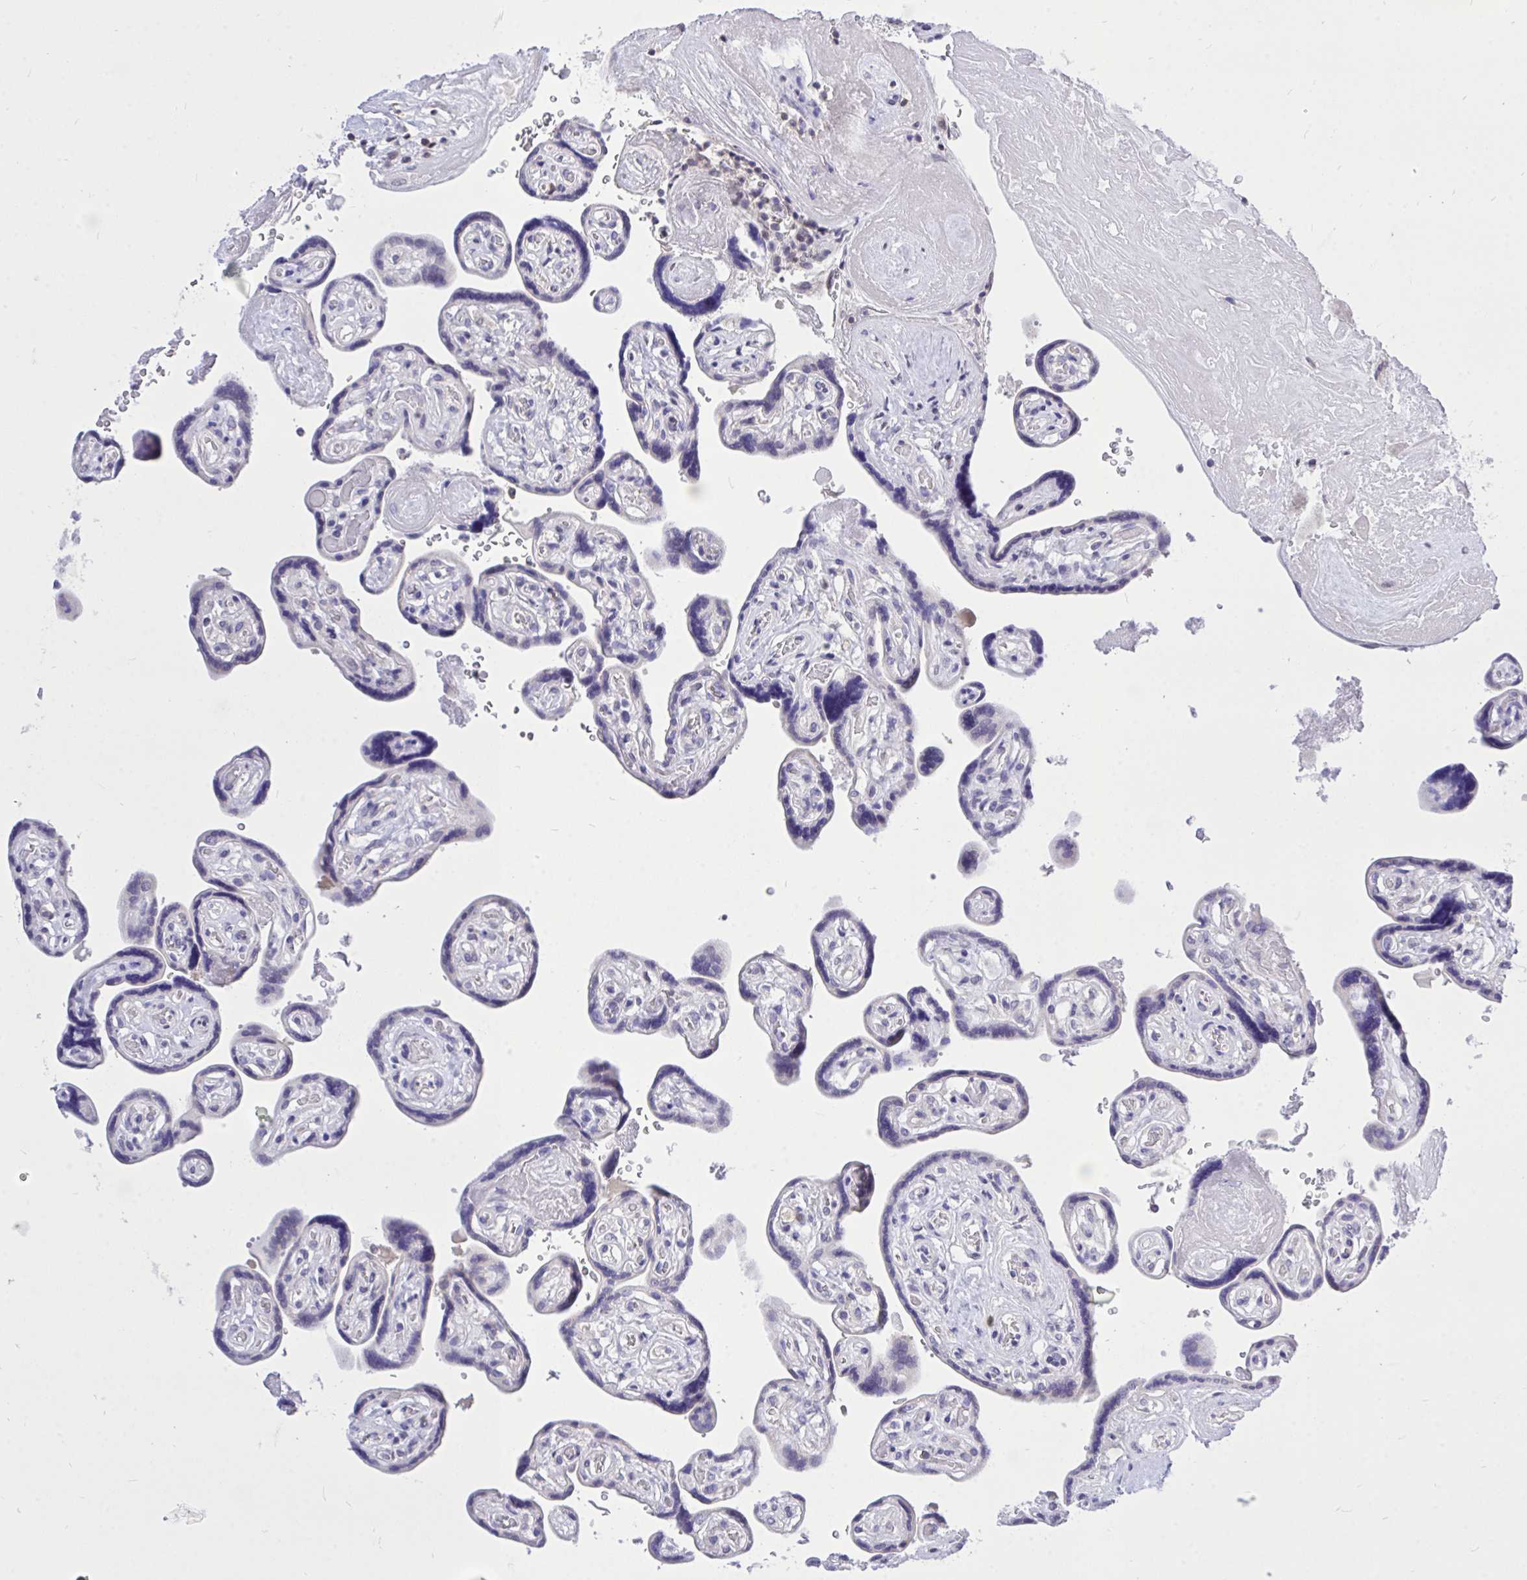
{"staining": {"intensity": "negative", "quantity": "none", "location": "none"}, "tissue": "placenta", "cell_type": "Trophoblastic cells", "image_type": "normal", "snomed": [{"axis": "morphology", "description": "Normal tissue, NOS"}, {"axis": "topography", "description": "Placenta"}], "caption": "IHC micrograph of normal human placenta stained for a protein (brown), which demonstrates no positivity in trophoblastic cells.", "gene": "CXCL8", "patient": {"sex": "female", "age": 32}}